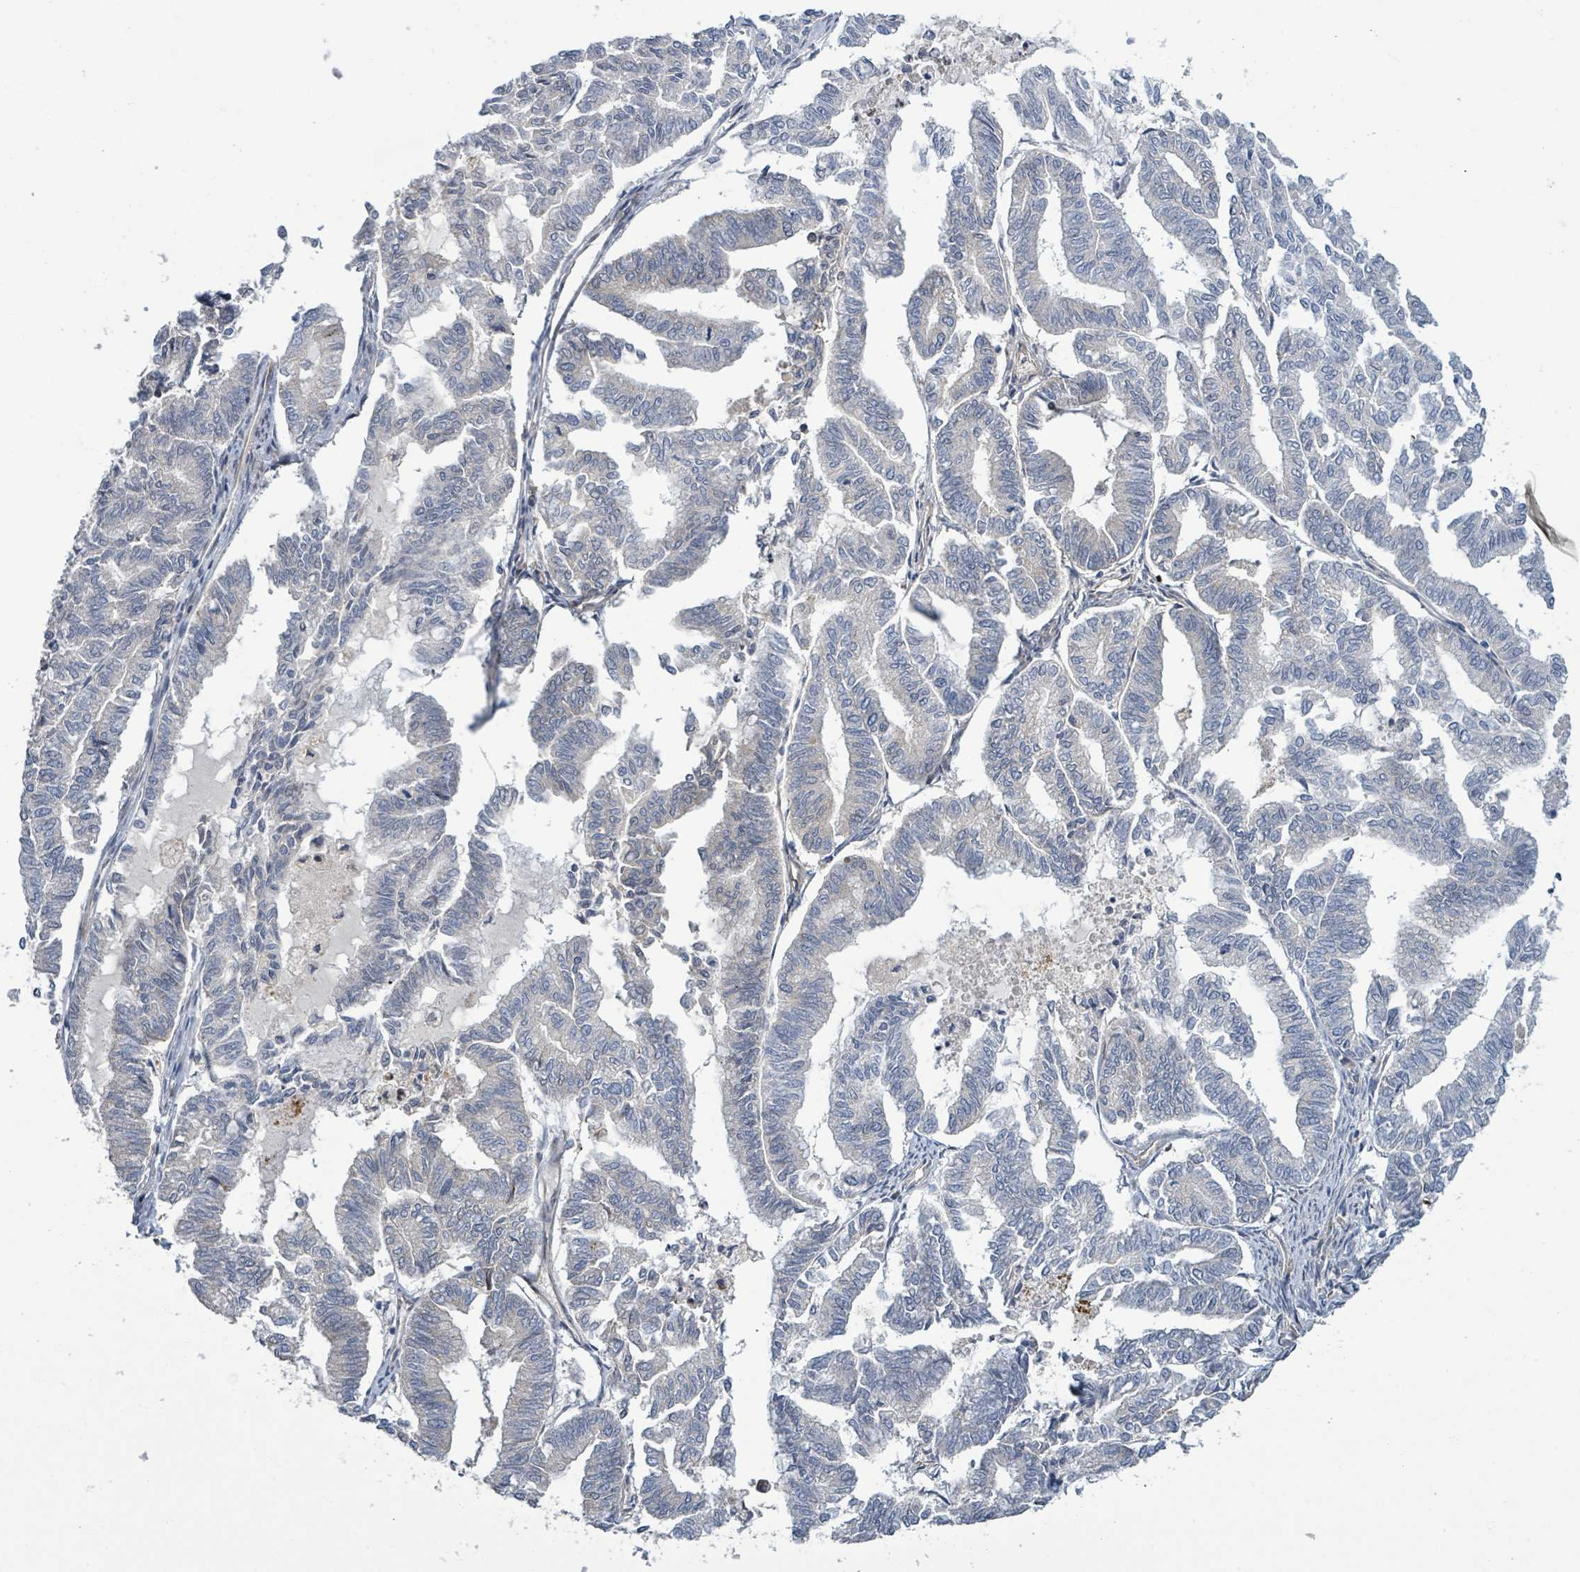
{"staining": {"intensity": "negative", "quantity": "none", "location": "none"}, "tissue": "endometrial cancer", "cell_type": "Tumor cells", "image_type": "cancer", "snomed": [{"axis": "morphology", "description": "Adenocarcinoma, NOS"}, {"axis": "topography", "description": "Endometrium"}], "caption": "Endometrial adenocarcinoma was stained to show a protein in brown. There is no significant staining in tumor cells. (DAB immunohistochemistry with hematoxylin counter stain).", "gene": "CFAP210", "patient": {"sex": "female", "age": 79}}